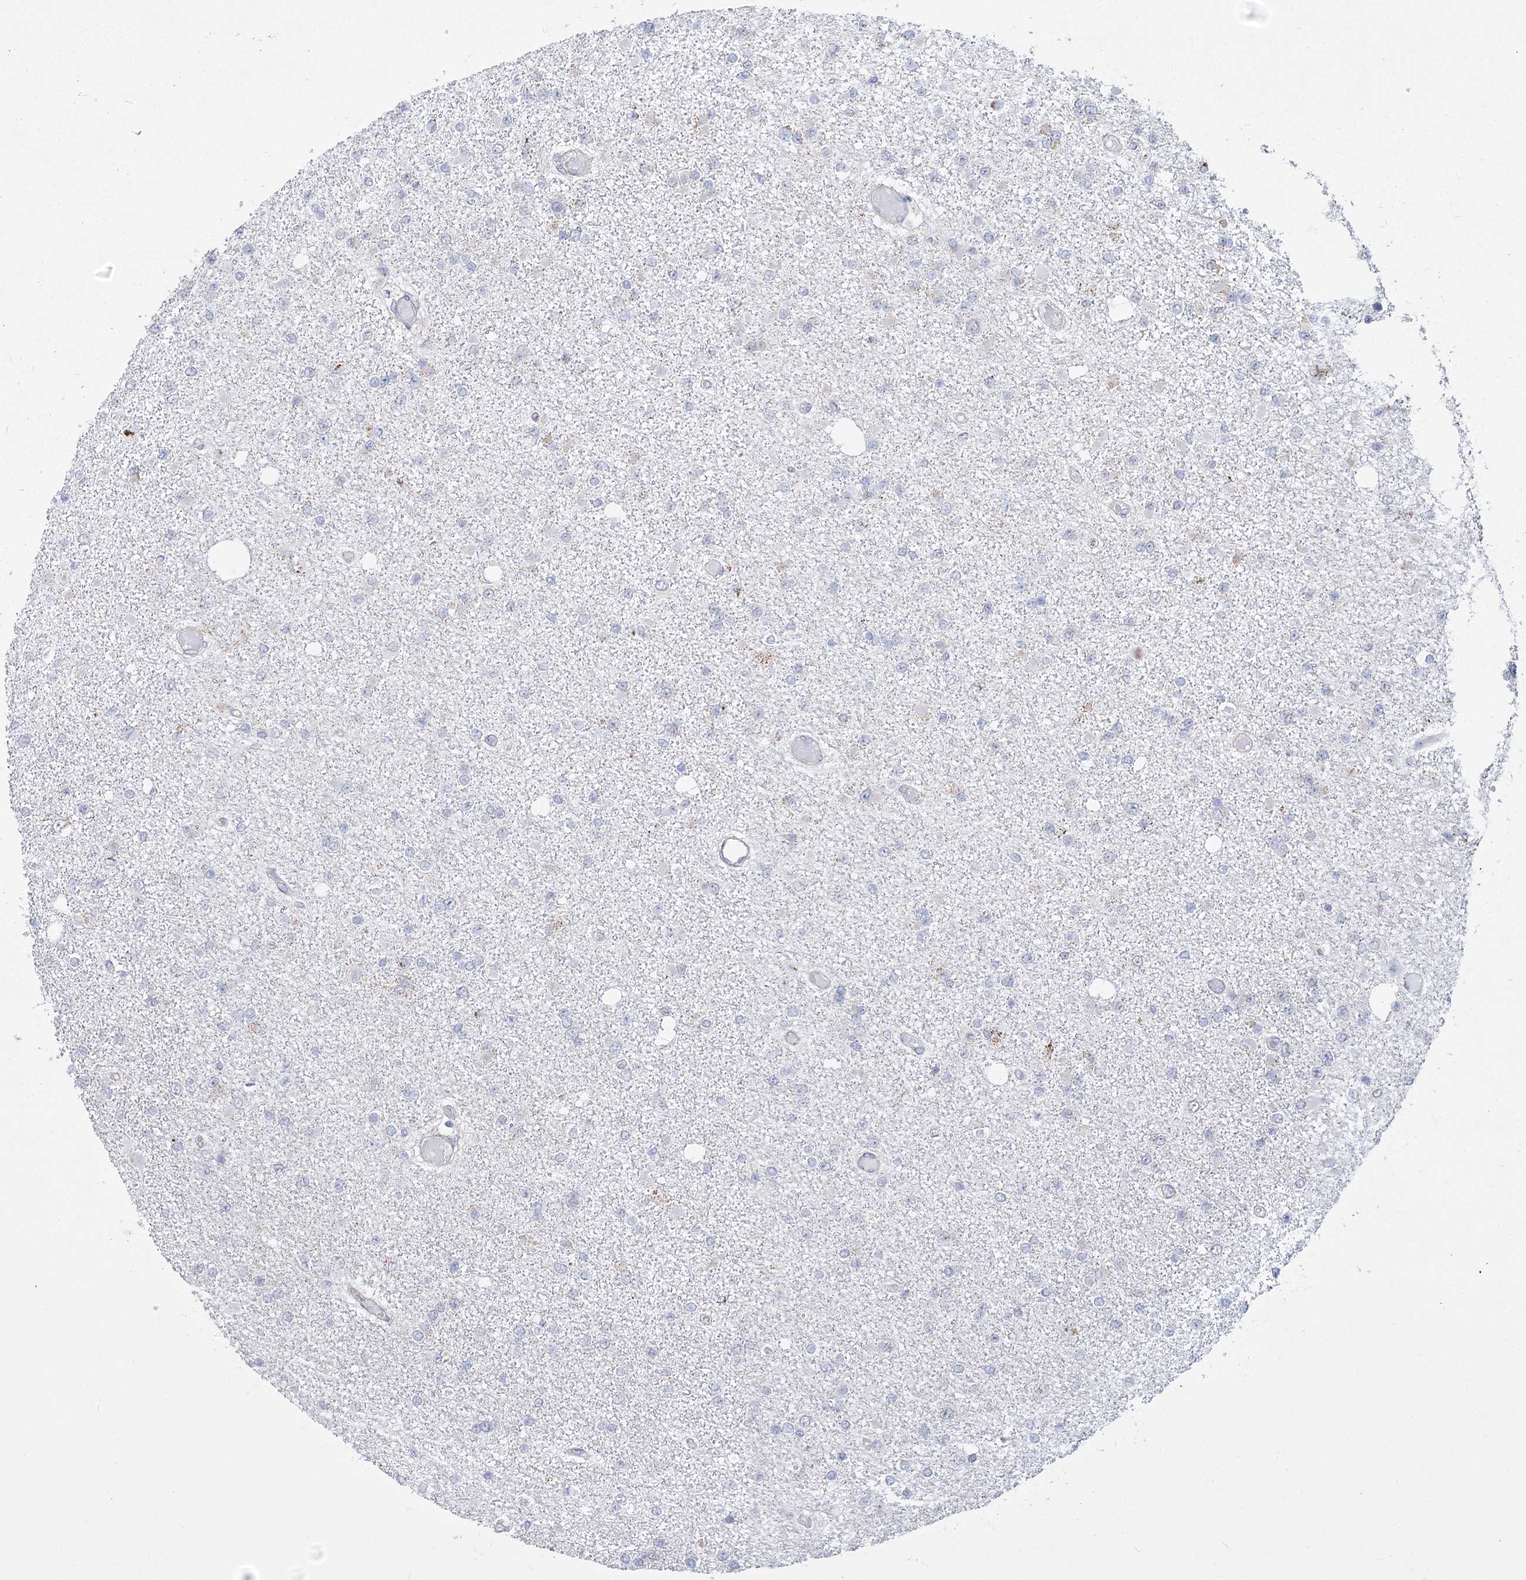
{"staining": {"intensity": "negative", "quantity": "none", "location": "none"}, "tissue": "glioma", "cell_type": "Tumor cells", "image_type": "cancer", "snomed": [{"axis": "morphology", "description": "Glioma, malignant, Low grade"}, {"axis": "topography", "description": "Brain"}], "caption": "DAB immunohistochemical staining of human malignant glioma (low-grade) exhibits no significant expression in tumor cells. (Stains: DAB (3,3'-diaminobenzidine) immunohistochemistry (IHC) with hematoxylin counter stain, Microscopy: brightfield microscopy at high magnification).", "gene": "PDHB", "patient": {"sex": "female", "age": 22}}